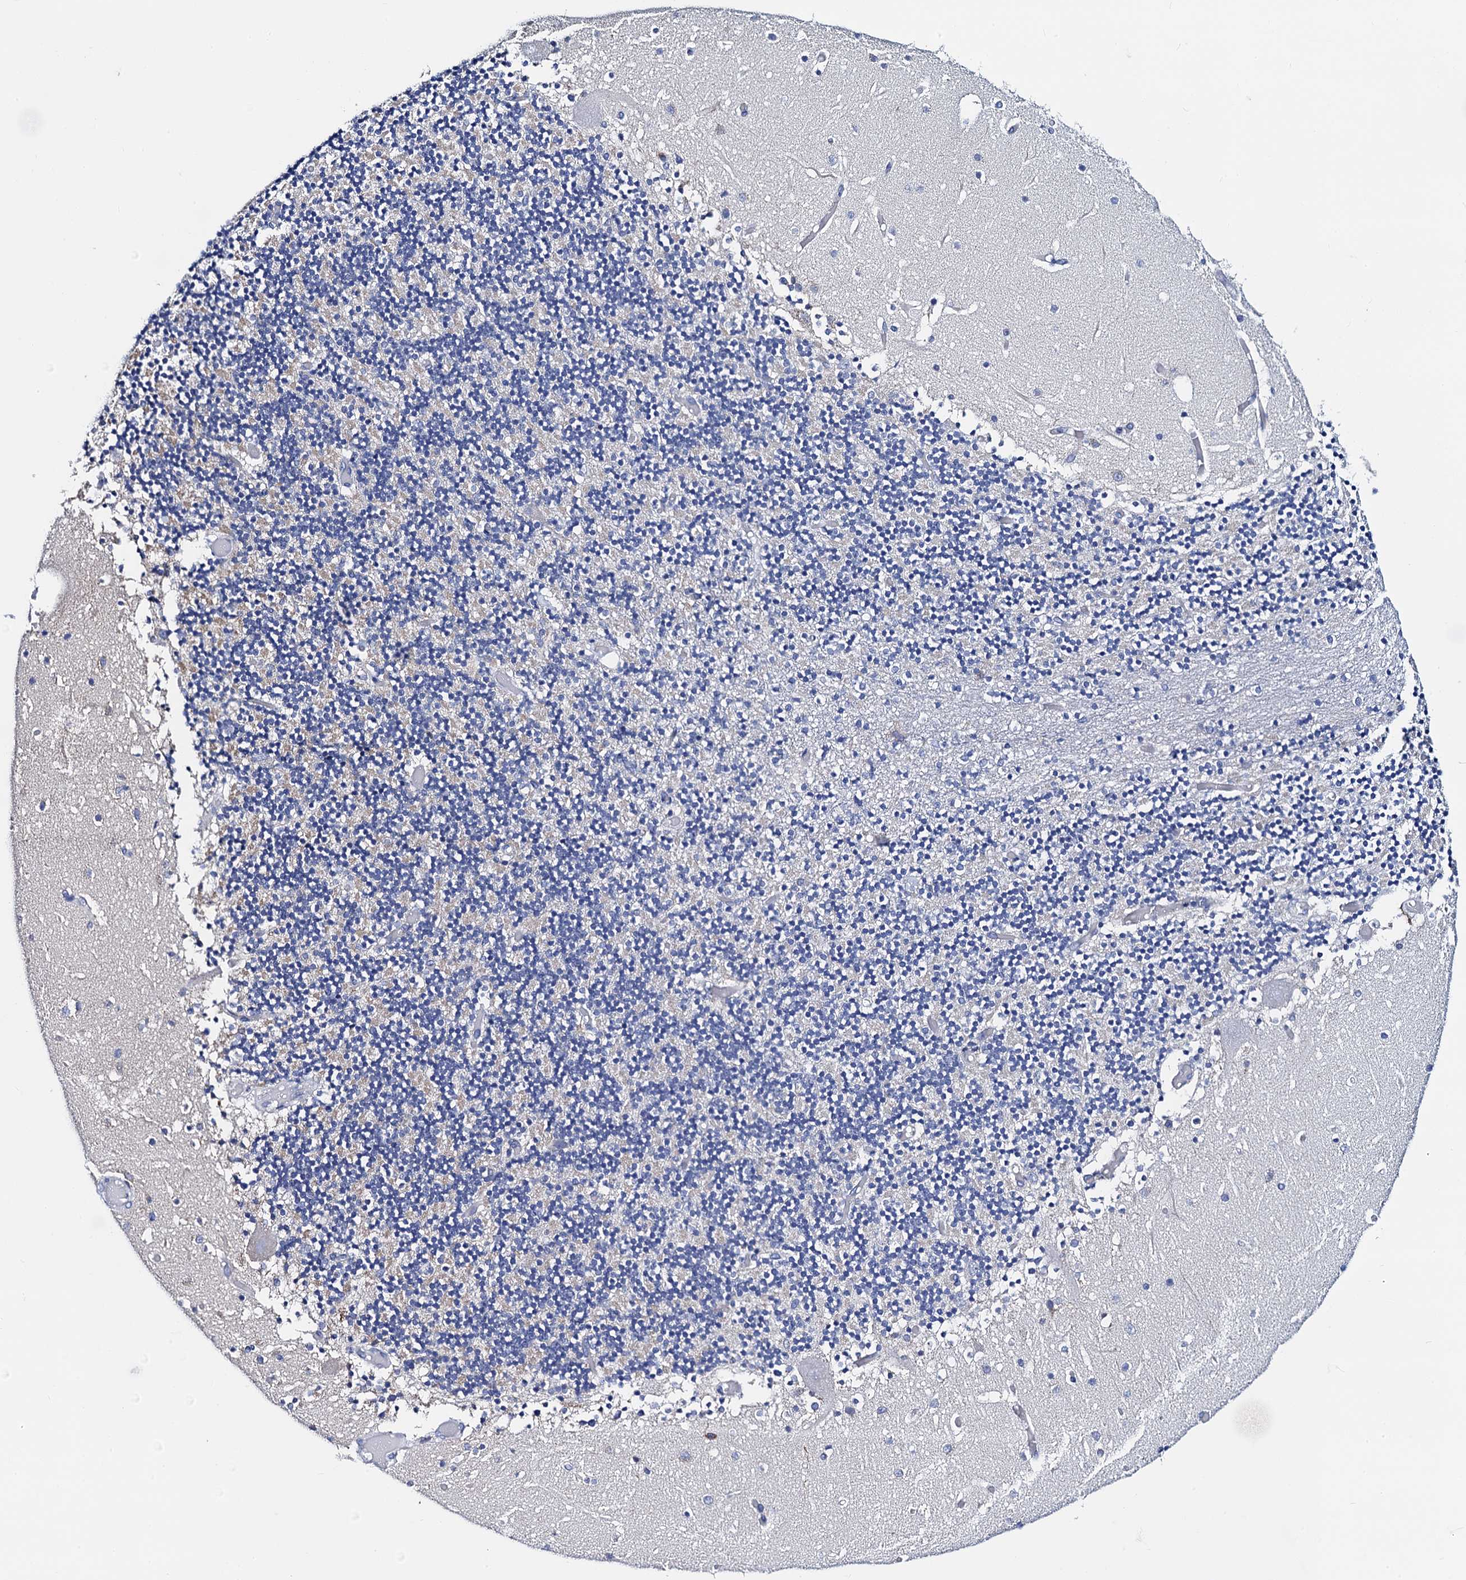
{"staining": {"intensity": "negative", "quantity": "none", "location": "none"}, "tissue": "cerebellum", "cell_type": "Cells in granular layer", "image_type": "normal", "snomed": [{"axis": "morphology", "description": "Normal tissue, NOS"}, {"axis": "topography", "description": "Cerebellum"}], "caption": "This is an IHC histopathology image of benign cerebellum. There is no expression in cells in granular layer.", "gene": "ACADSB", "patient": {"sex": "female", "age": 28}}